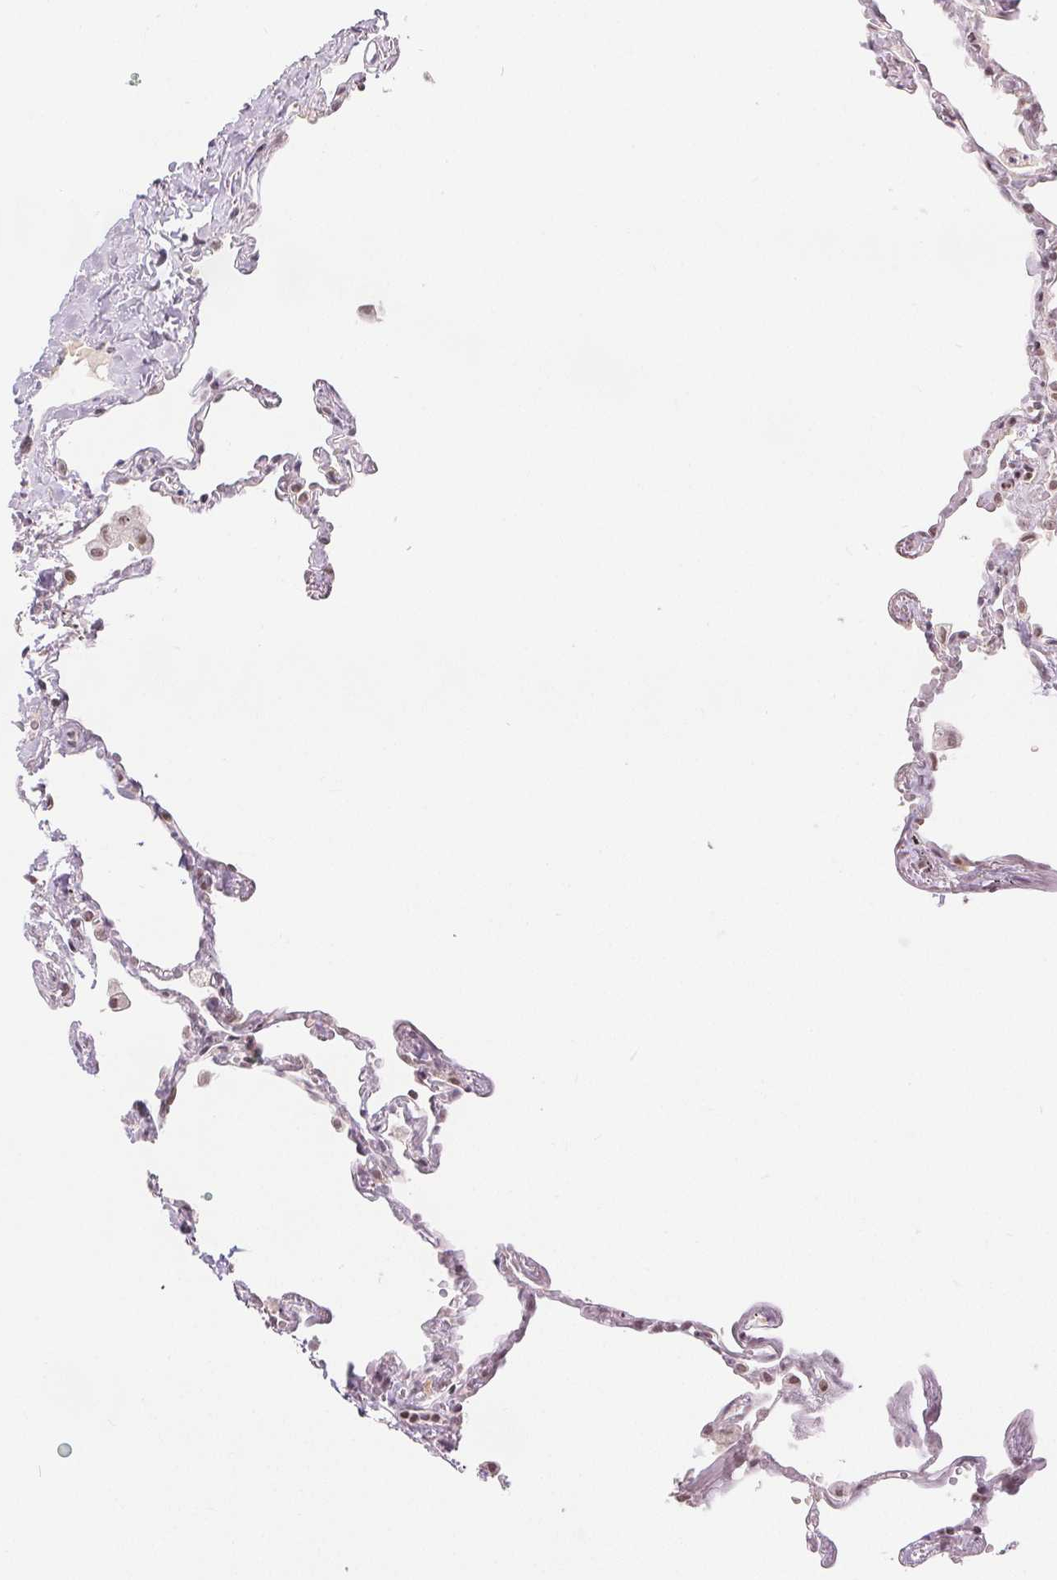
{"staining": {"intensity": "weak", "quantity": "25%-75%", "location": "nuclear"}, "tissue": "lung", "cell_type": "Alveolar cells", "image_type": "normal", "snomed": [{"axis": "morphology", "description": "Normal tissue, NOS"}, {"axis": "topography", "description": "Lung"}], "caption": "A high-resolution histopathology image shows IHC staining of normal lung, which demonstrates weak nuclear positivity in approximately 25%-75% of alveolar cells.", "gene": "DEK", "patient": {"sex": "female", "age": 67}}